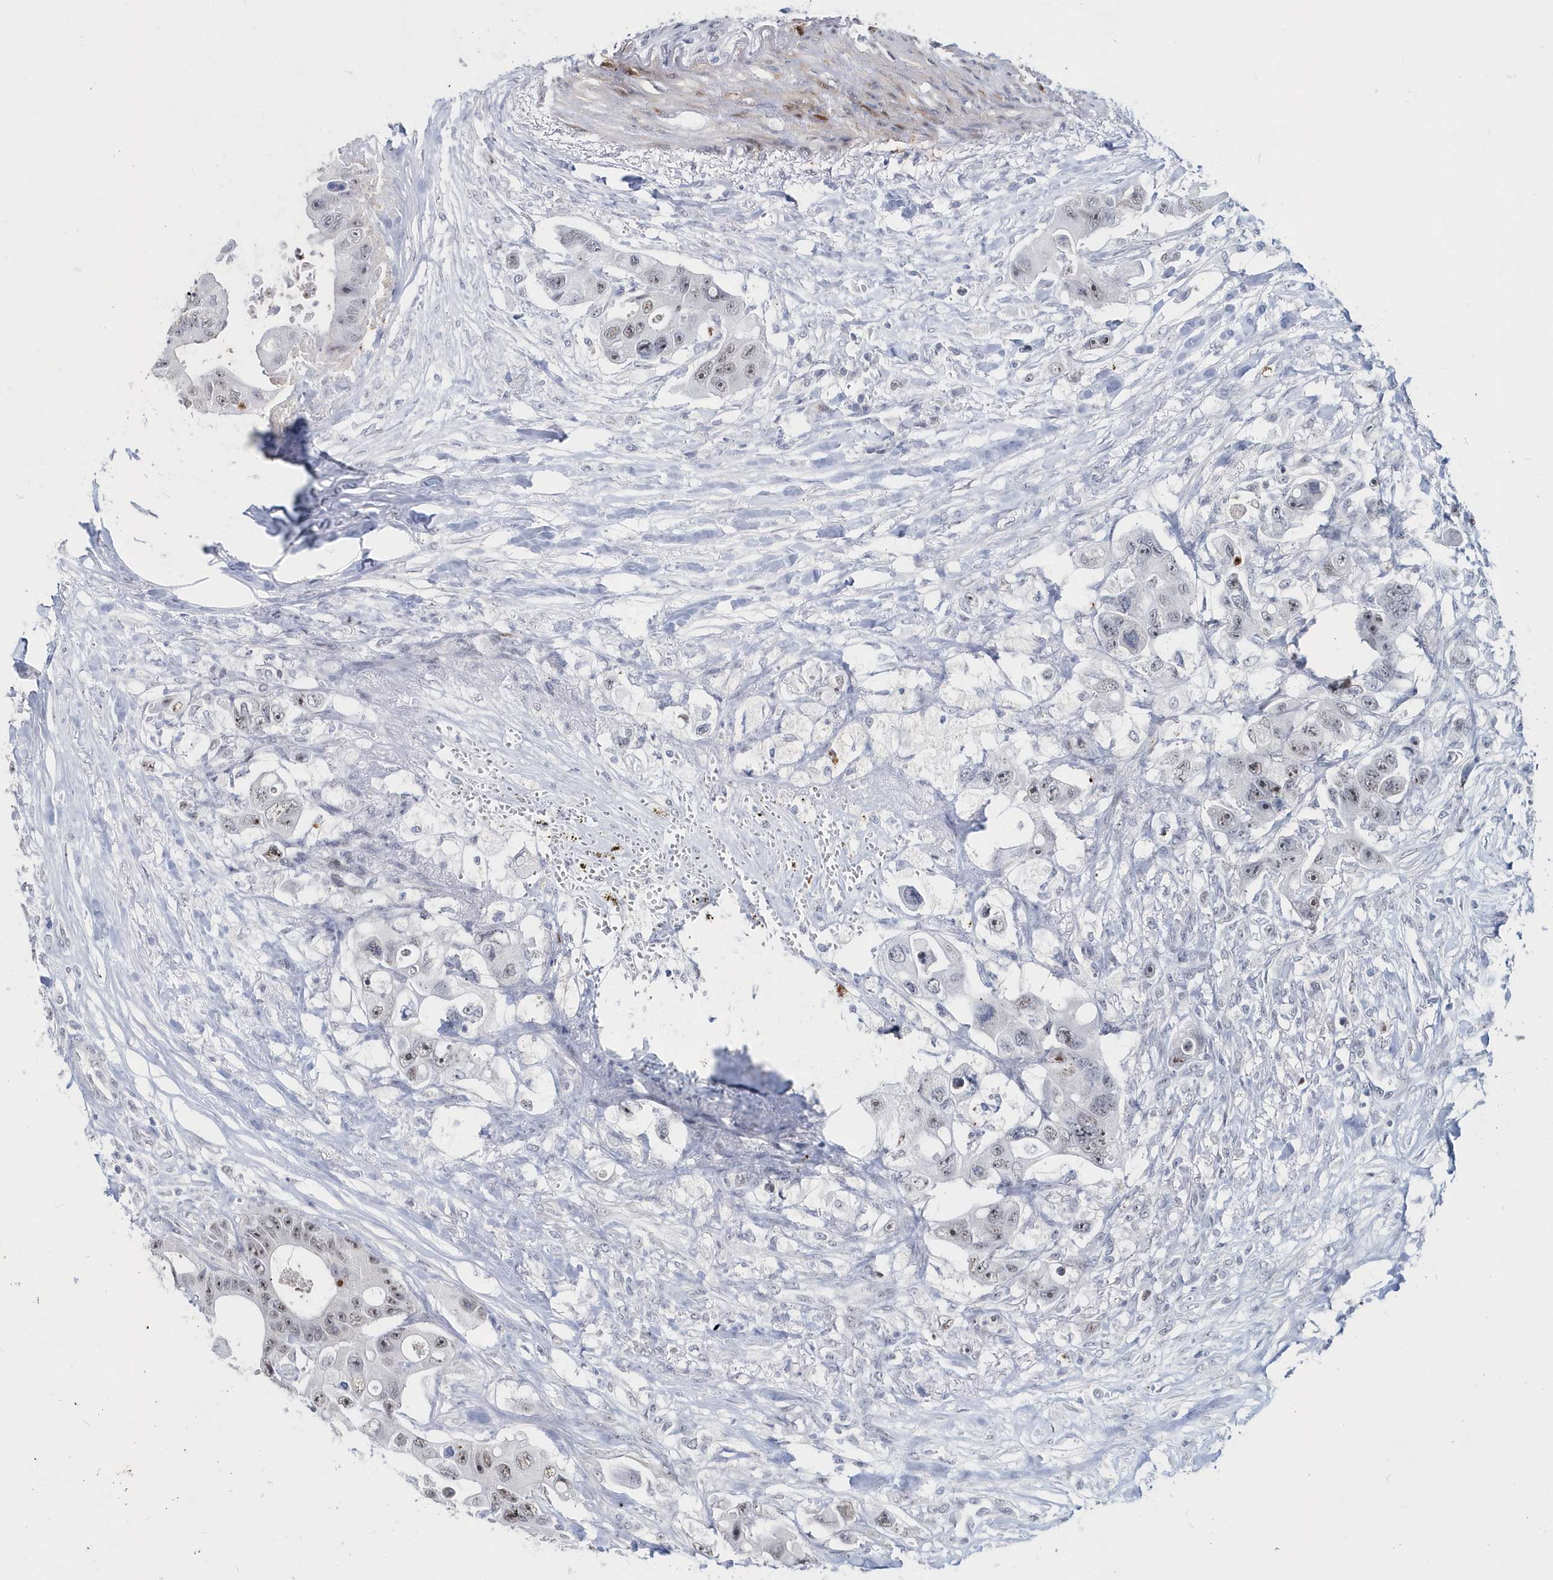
{"staining": {"intensity": "weak", "quantity": "<25%", "location": "nuclear"}, "tissue": "colorectal cancer", "cell_type": "Tumor cells", "image_type": "cancer", "snomed": [{"axis": "morphology", "description": "Adenocarcinoma, NOS"}, {"axis": "topography", "description": "Colon"}], "caption": "Immunohistochemical staining of adenocarcinoma (colorectal) demonstrates no significant expression in tumor cells.", "gene": "ASCL4", "patient": {"sex": "female", "age": 46}}